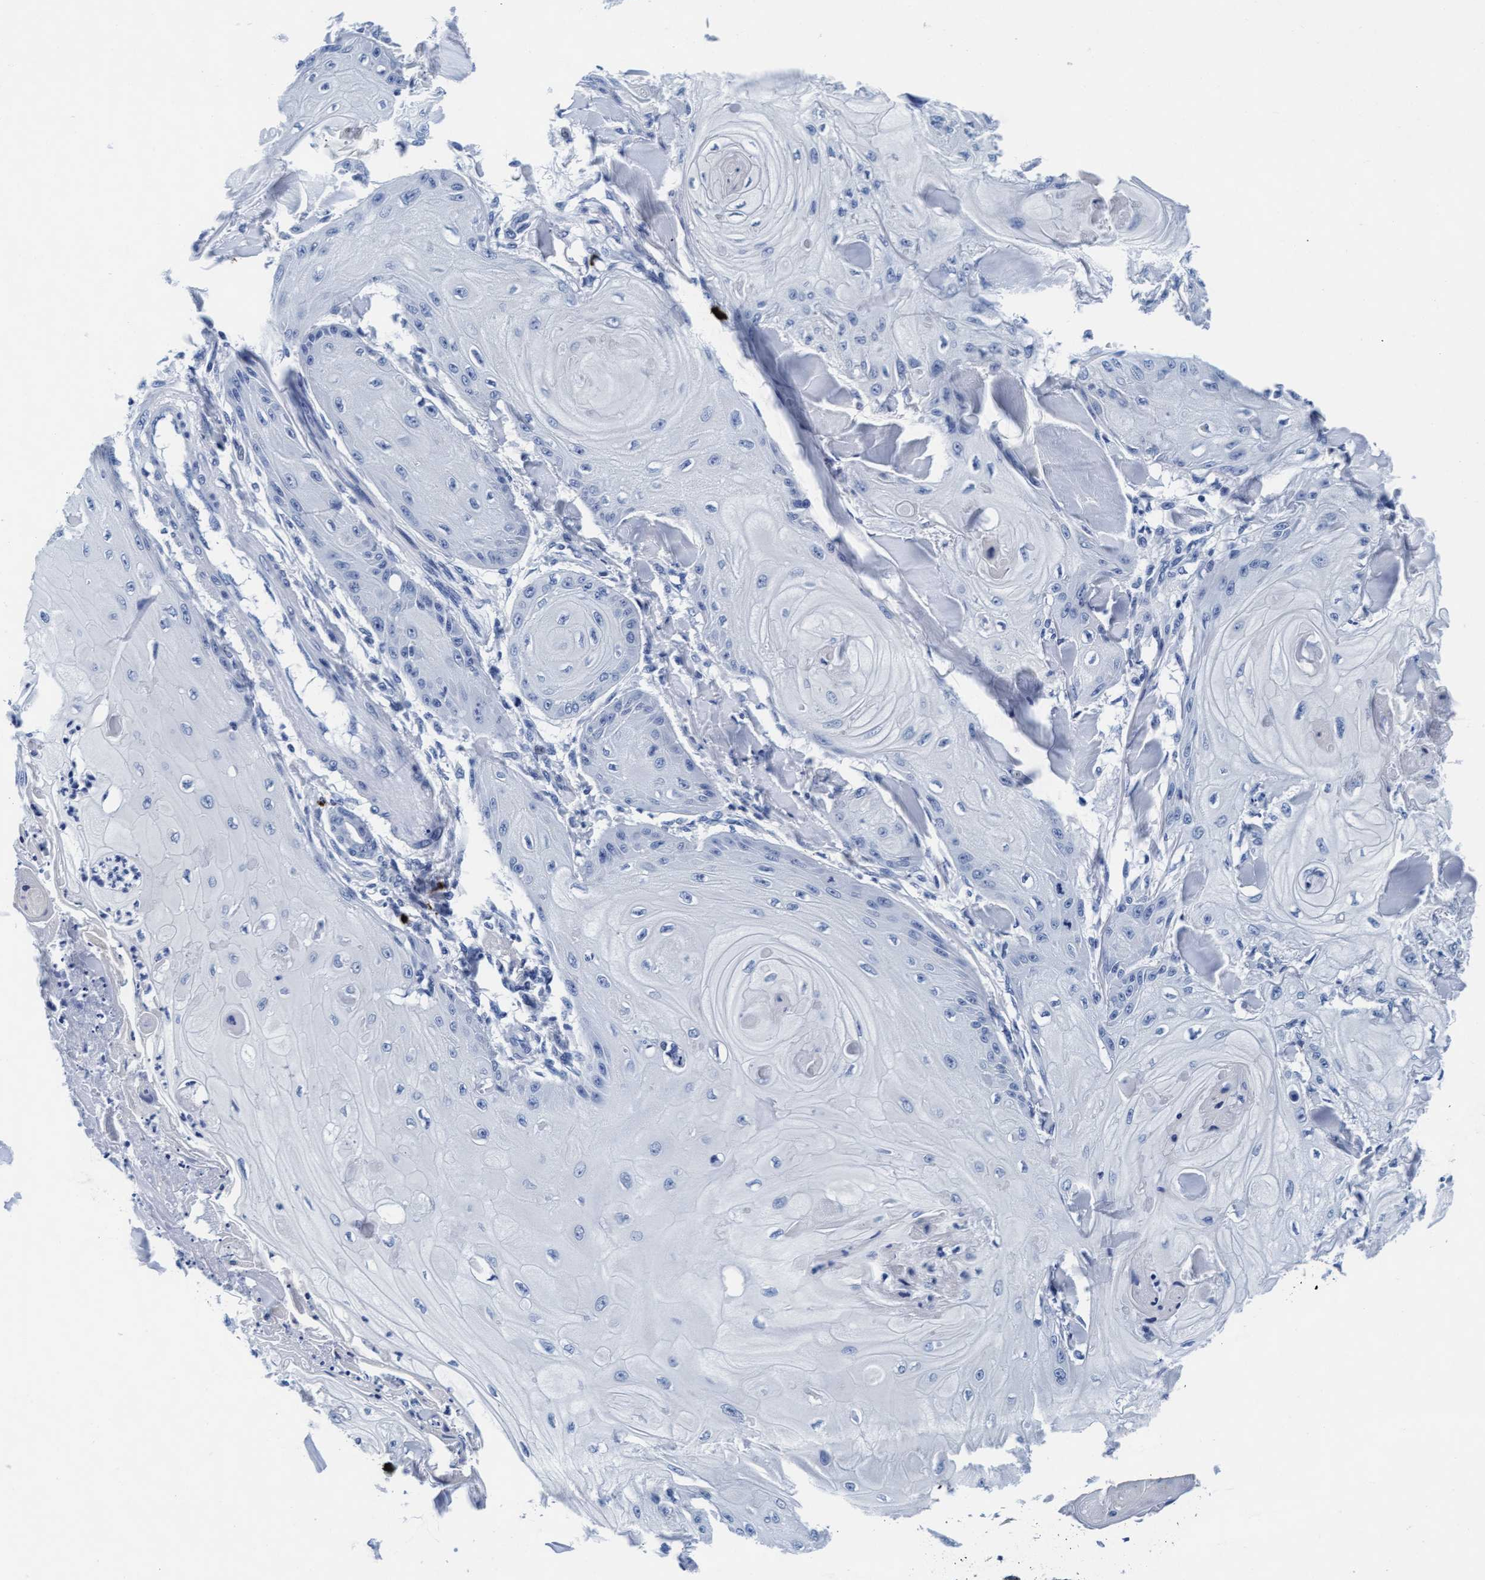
{"staining": {"intensity": "negative", "quantity": "none", "location": "none"}, "tissue": "skin cancer", "cell_type": "Tumor cells", "image_type": "cancer", "snomed": [{"axis": "morphology", "description": "Squamous cell carcinoma, NOS"}, {"axis": "topography", "description": "Skin"}], "caption": "IHC image of neoplastic tissue: human skin cancer (squamous cell carcinoma) stained with DAB reveals no significant protein staining in tumor cells.", "gene": "ARSG", "patient": {"sex": "male", "age": 74}}